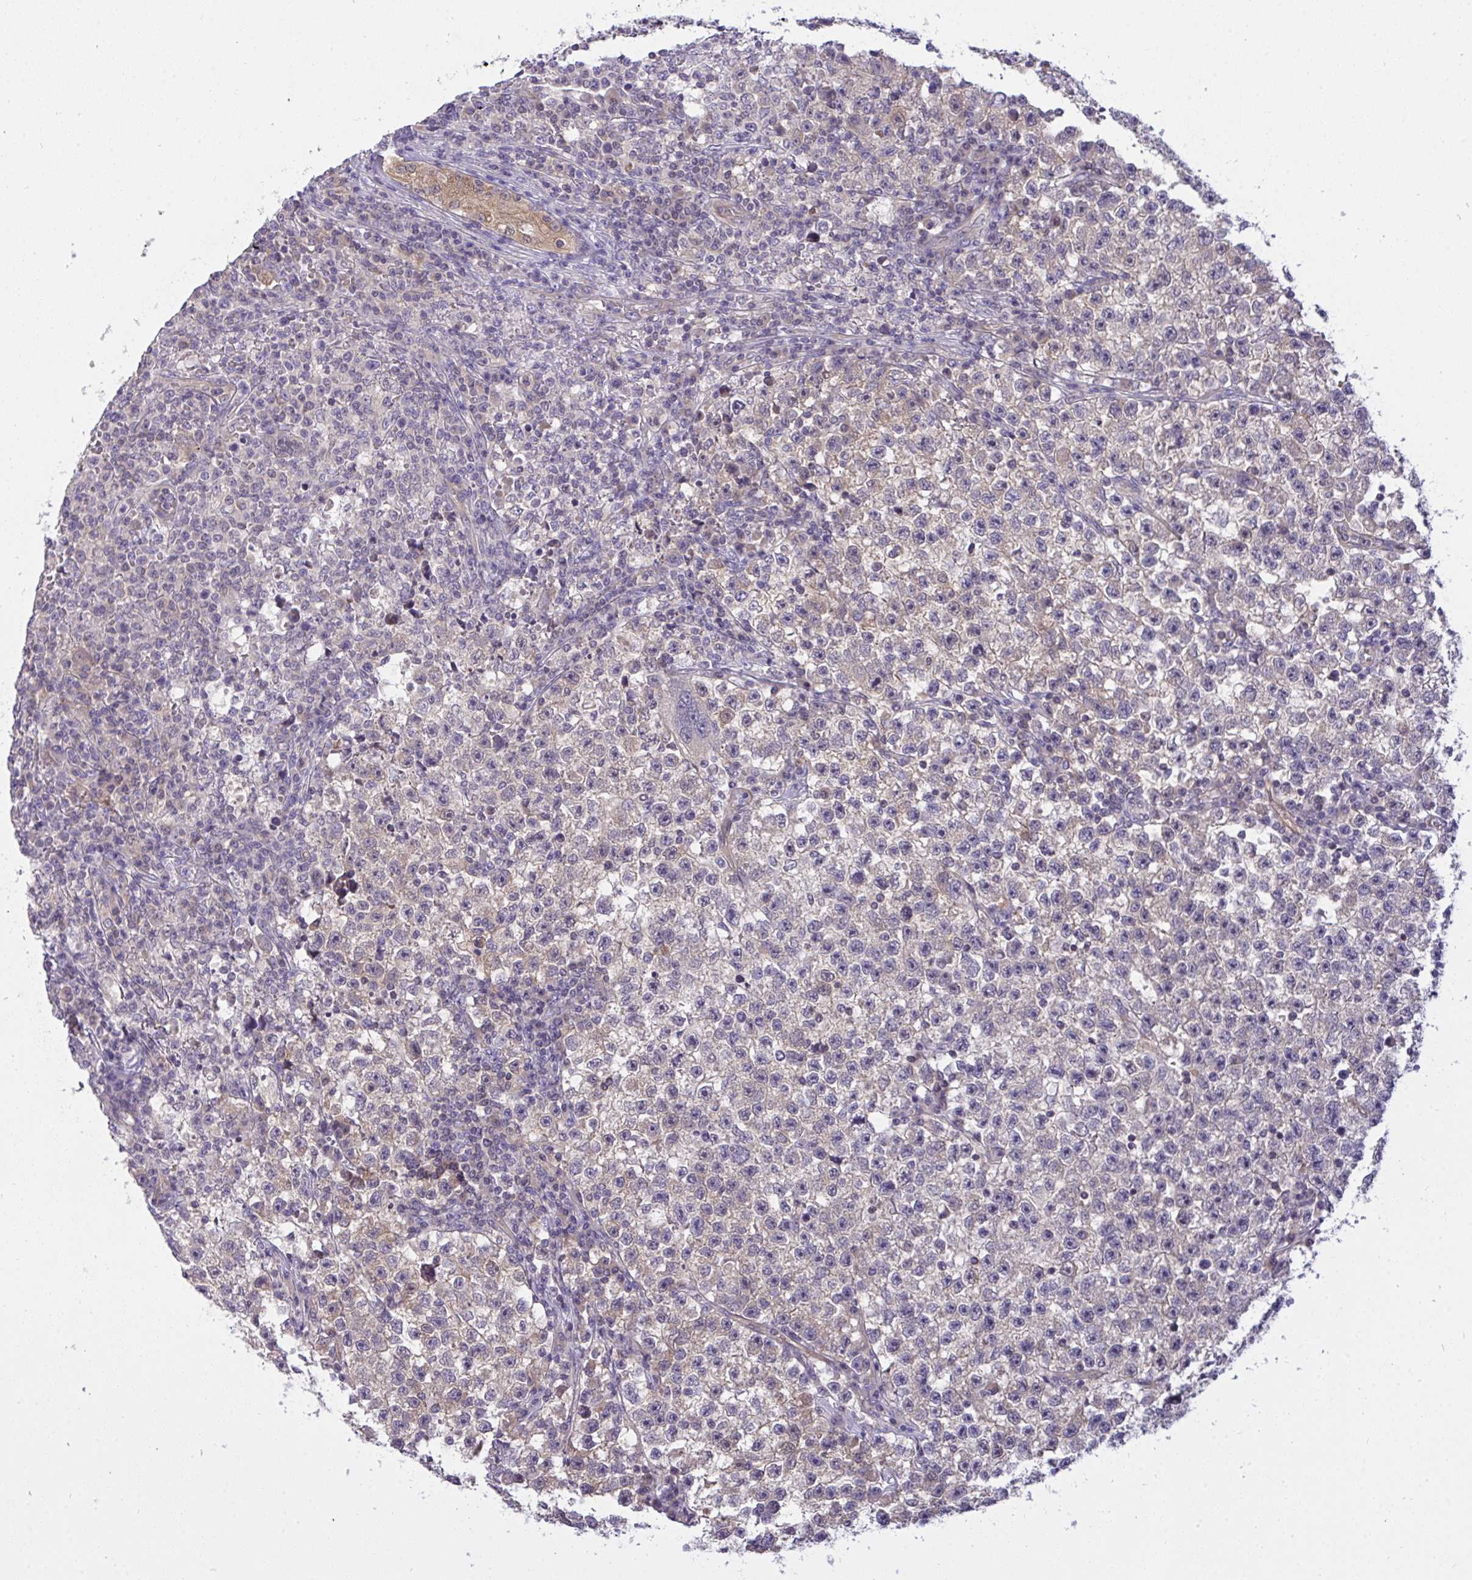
{"staining": {"intensity": "weak", "quantity": "<25%", "location": "cytoplasmic/membranous"}, "tissue": "testis cancer", "cell_type": "Tumor cells", "image_type": "cancer", "snomed": [{"axis": "morphology", "description": "Seminoma, NOS"}, {"axis": "topography", "description": "Testis"}], "caption": "This is a micrograph of immunohistochemistry (IHC) staining of testis cancer, which shows no positivity in tumor cells.", "gene": "C19orf54", "patient": {"sex": "male", "age": 22}}